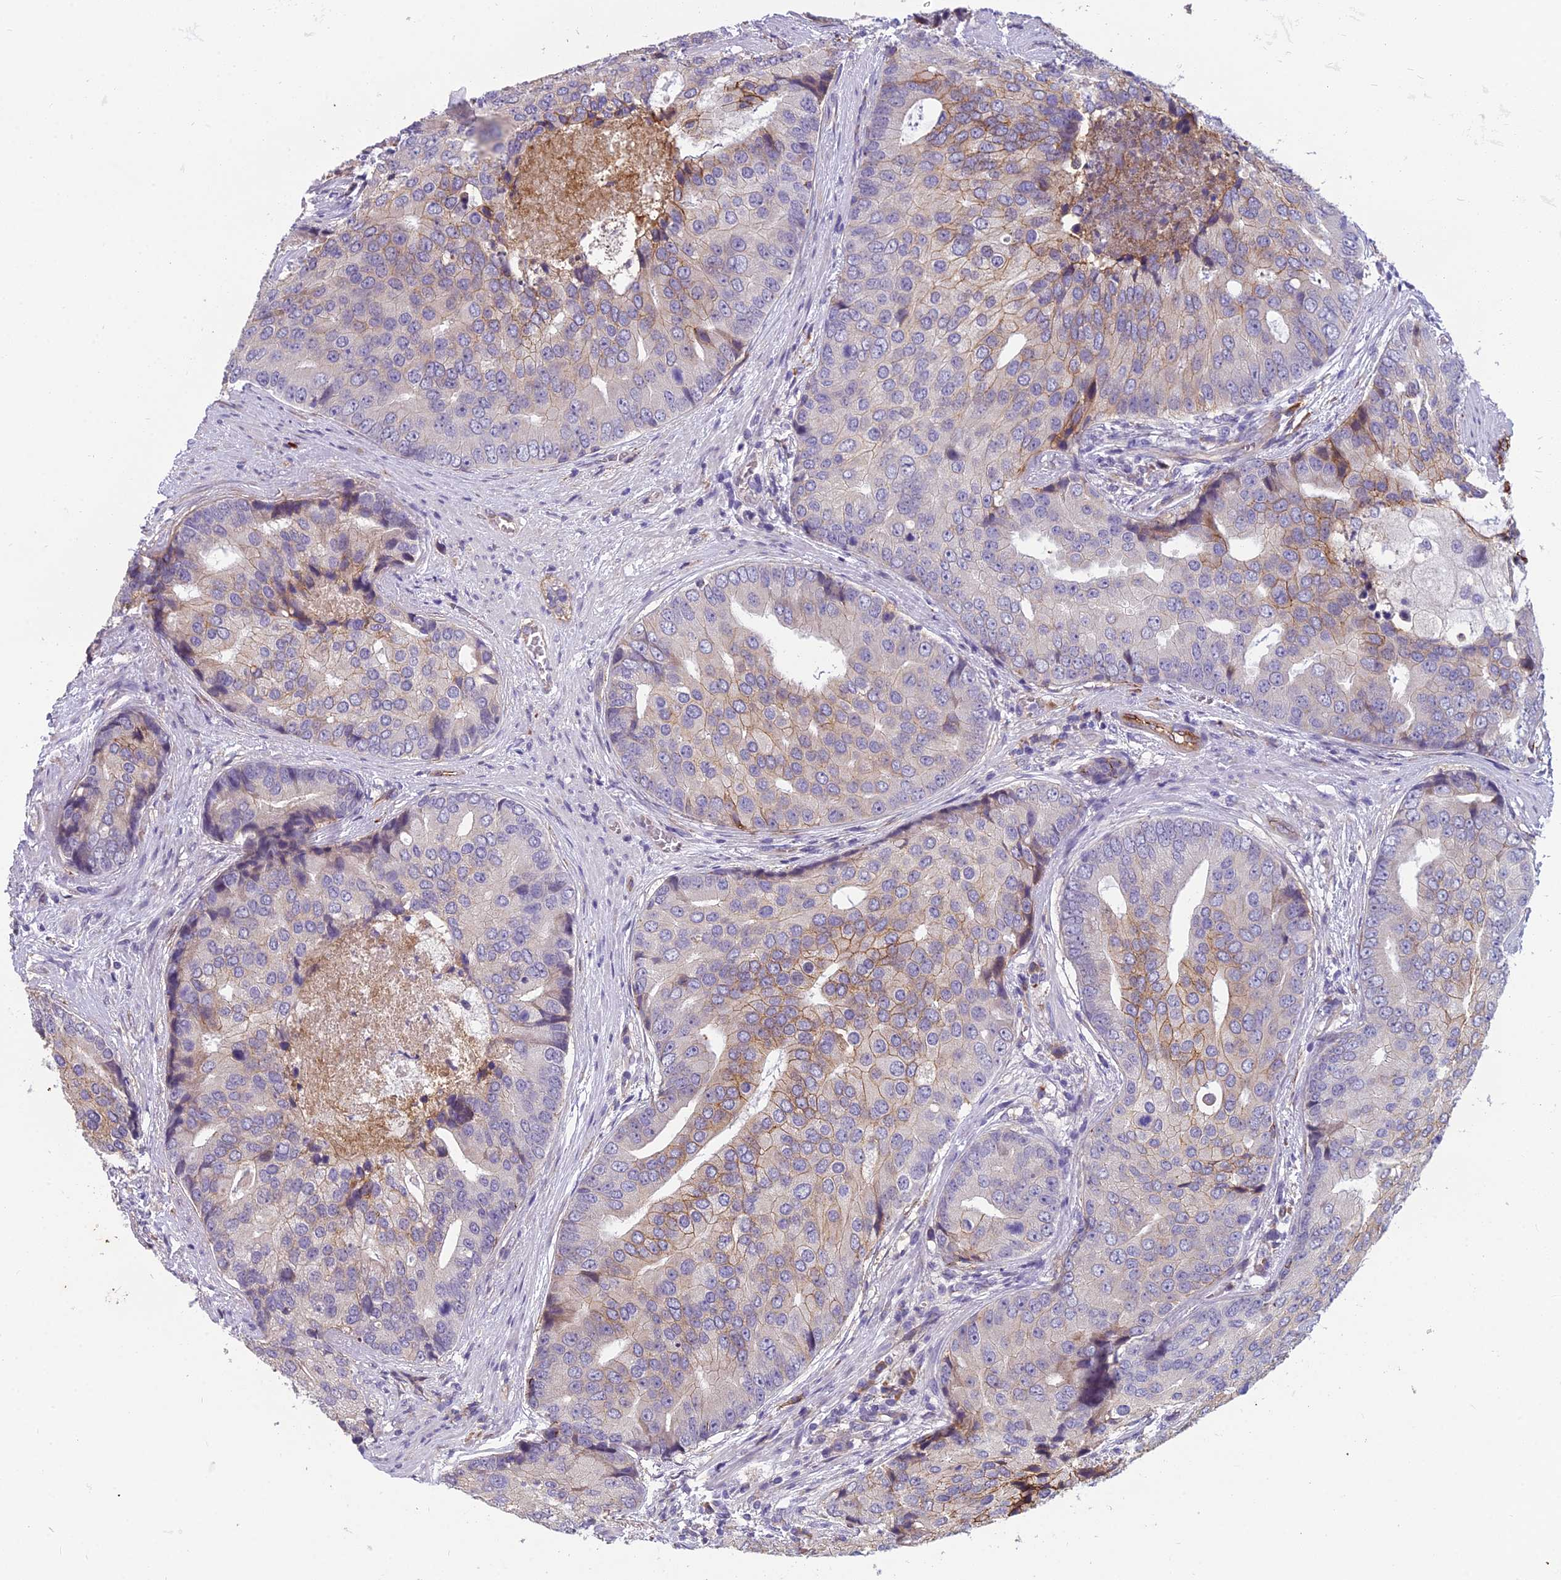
{"staining": {"intensity": "moderate", "quantity": "<25%", "location": "cytoplasmic/membranous"}, "tissue": "prostate cancer", "cell_type": "Tumor cells", "image_type": "cancer", "snomed": [{"axis": "morphology", "description": "Adenocarcinoma, High grade"}, {"axis": "topography", "description": "Prostate"}], "caption": "Prostate high-grade adenocarcinoma stained with a brown dye demonstrates moderate cytoplasmic/membranous positive positivity in about <25% of tumor cells.", "gene": "TSPAN15", "patient": {"sex": "male", "age": 62}}